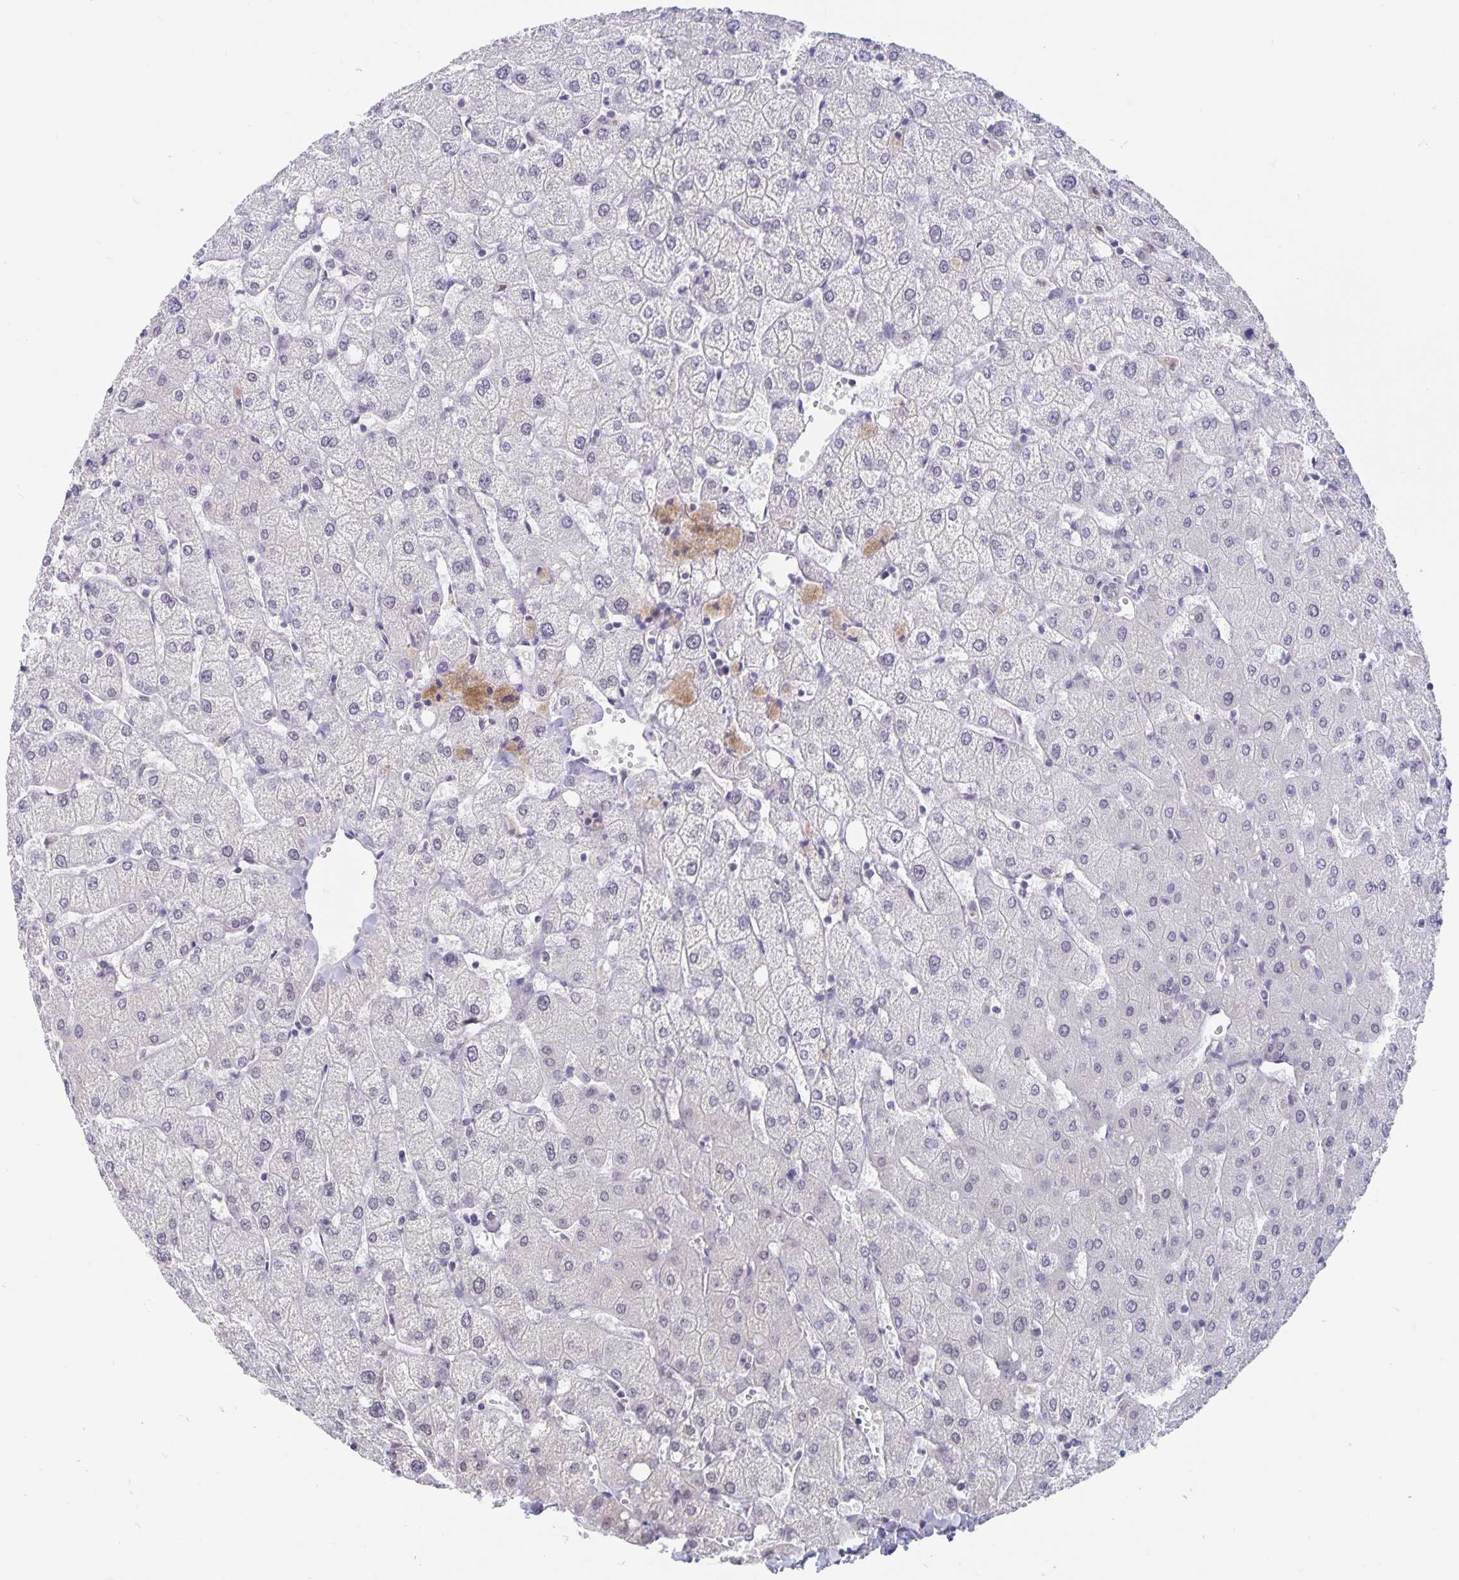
{"staining": {"intensity": "negative", "quantity": "none", "location": "none"}, "tissue": "liver", "cell_type": "Cholangiocytes", "image_type": "normal", "snomed": [{"axis": "morphology", "description": "Normal tissue, NOS"}, {"axis": "topography", "description": "Liver"}], "caption": "Immunohistochemistry photomicrograph of normal liver stained for a protein (brown), which shows no expression in cholangiocytes. The staining is performed using DAB (3,3'-diaminobenzidine) brown chromogen with nuclei counter-stained in using hematoxylin.", "gene": "BAG6", "patient": {"sex": "female", "age": 54}}